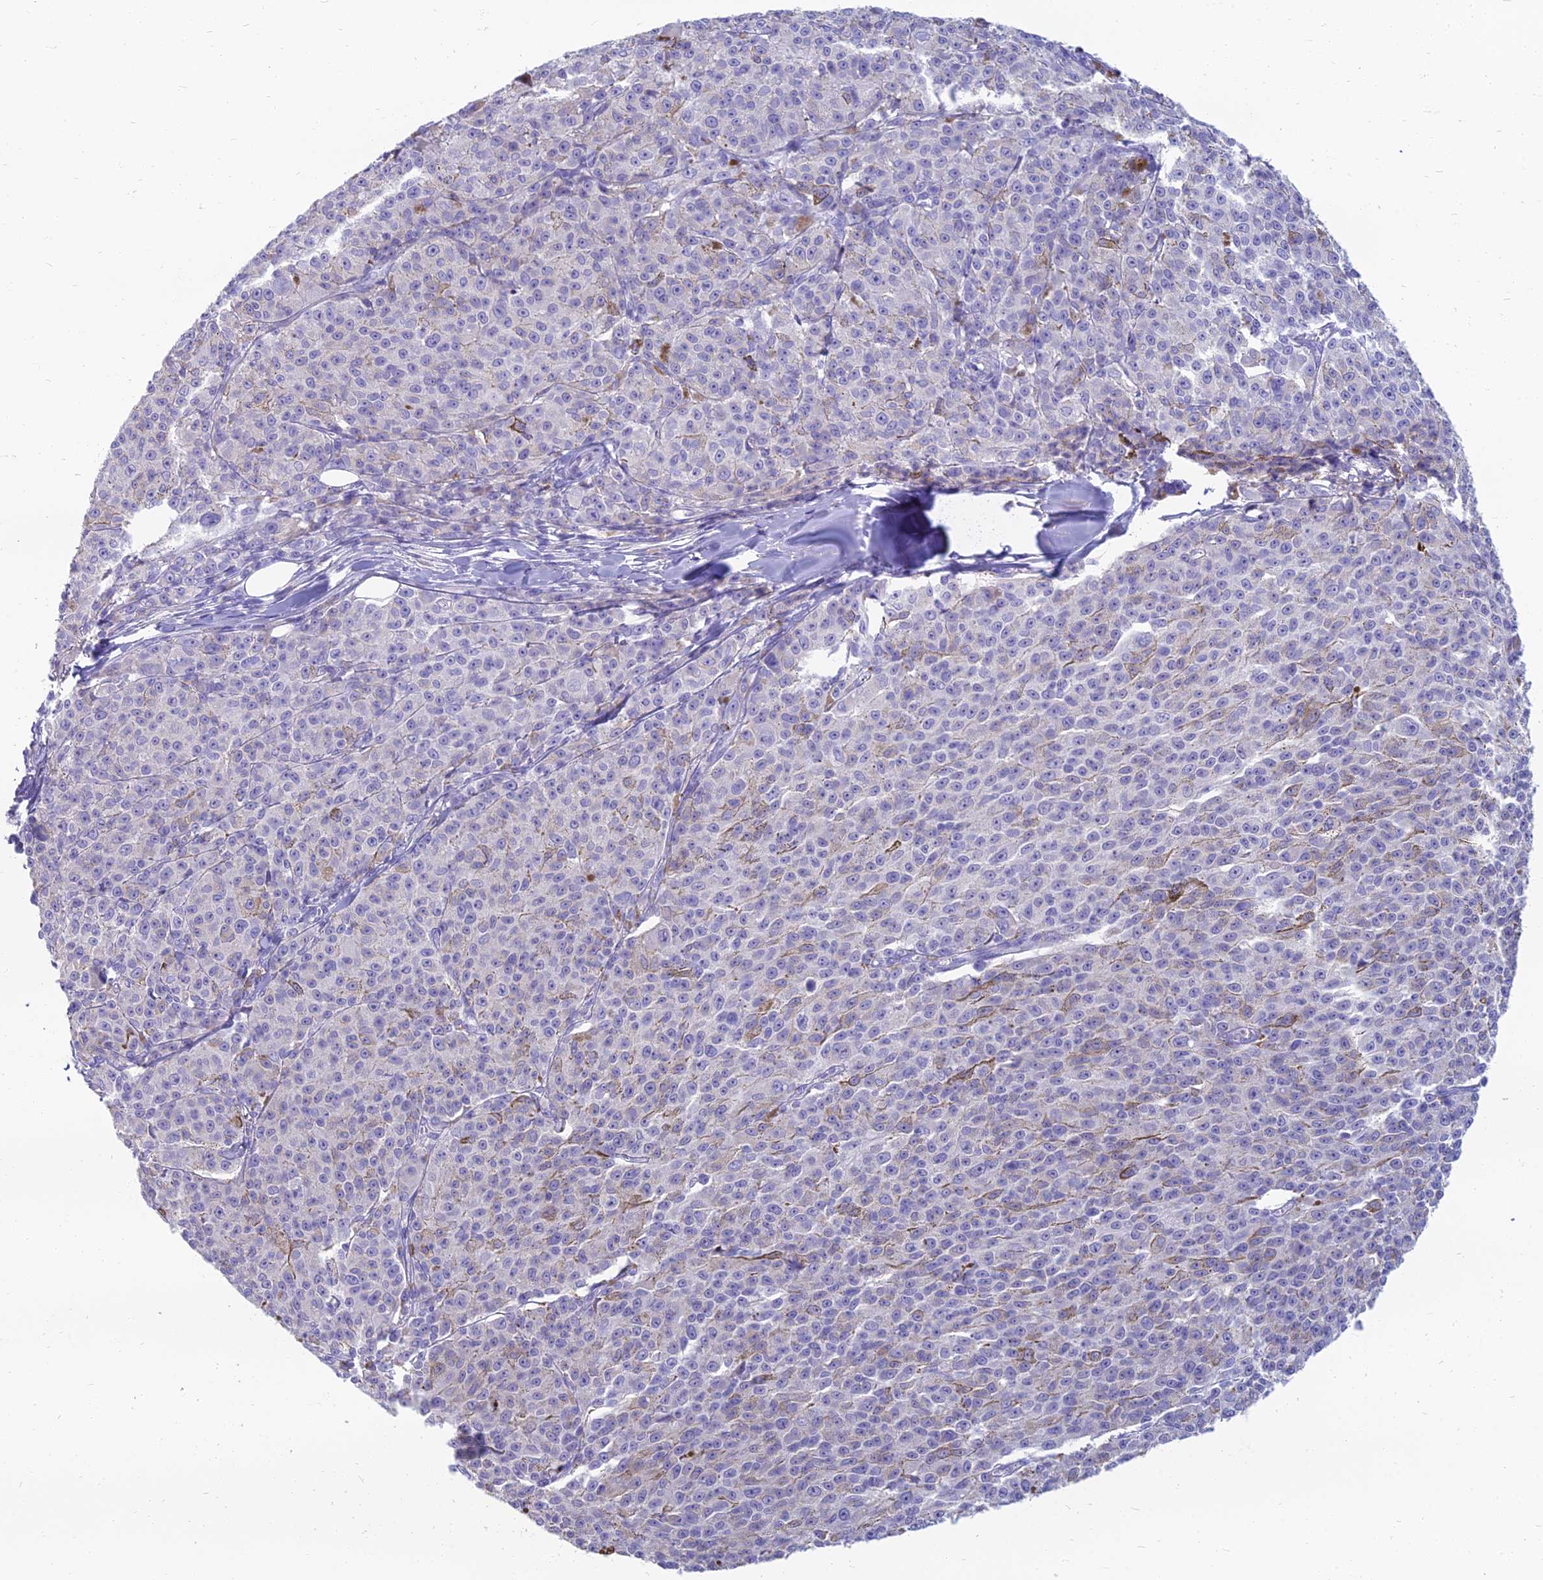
{"staining": {"intensity": "negative", "quantity": "none", "location": "none"}, "tissue": "melanoma", "cell_type": "Tumor cells", "image_type": "cancer", "snomed": [{"axis": "morphology", "description": "Malignant melanoma, NOS"}, {"axis": "topography", "description": "Skin"}], "caption": "An image of human malignant melanoma is negative for staining in tumor cells.", "gene": "SPTLC3", "patient": {"sex": "female", "age": 52}}